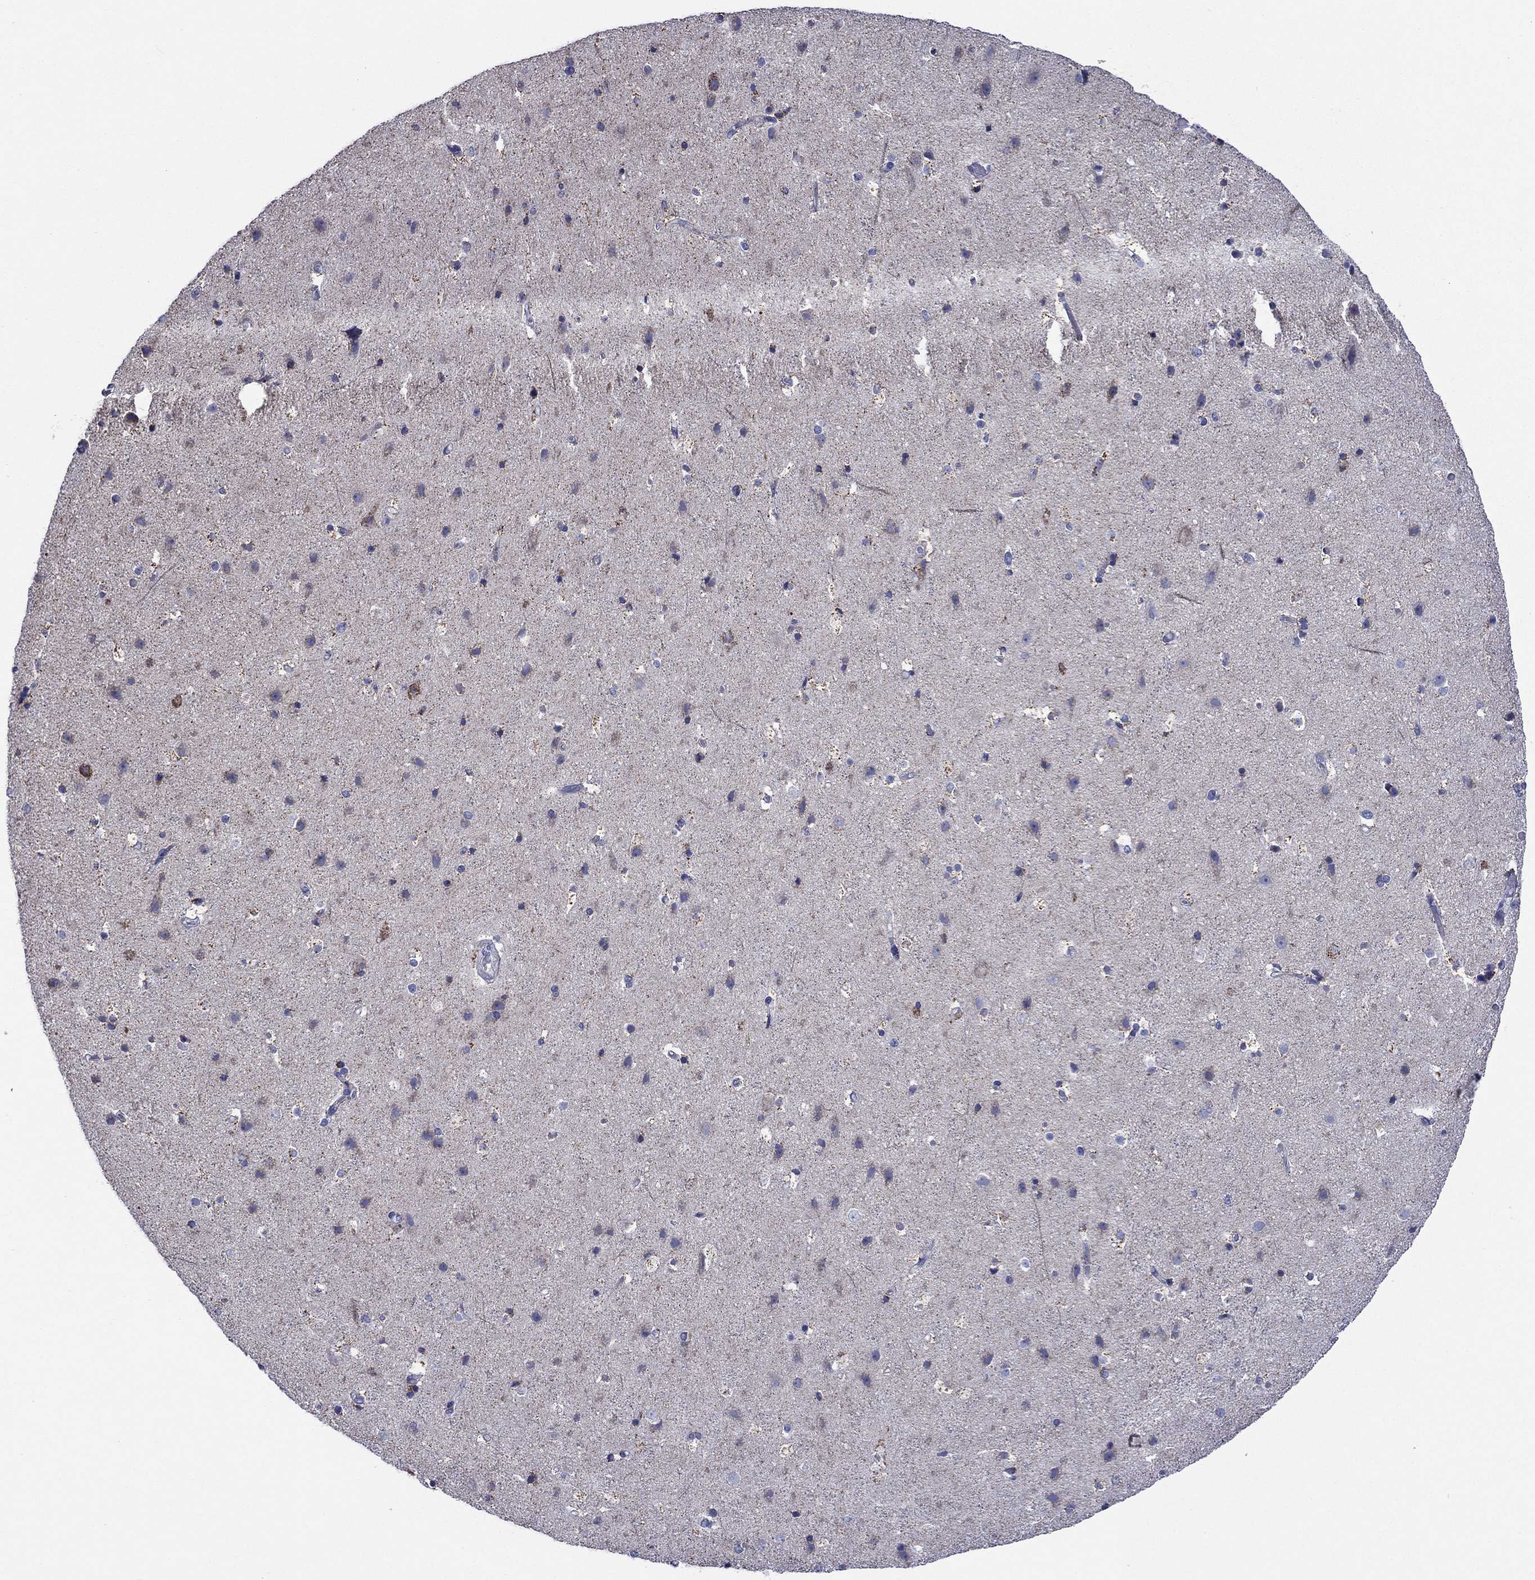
{"staining": {"intensity": "negative", "quantity": "none", "location": "none"}, "tissue": "cerebral cortex", "cell_type": "Endothelial cells", "image_type": "normal", "snomed": [{"axis": "morphology", "description": "Normal tissue, NOS"}, {"axis": "topography", "description": "Cerebral cortex"}], "caption": "Photomicrograph shows no protein positivity in endothelial cells of normal cerebral cortex.", "gene": "ACADSB", "patient": {"sex": "female", "age": 52}}